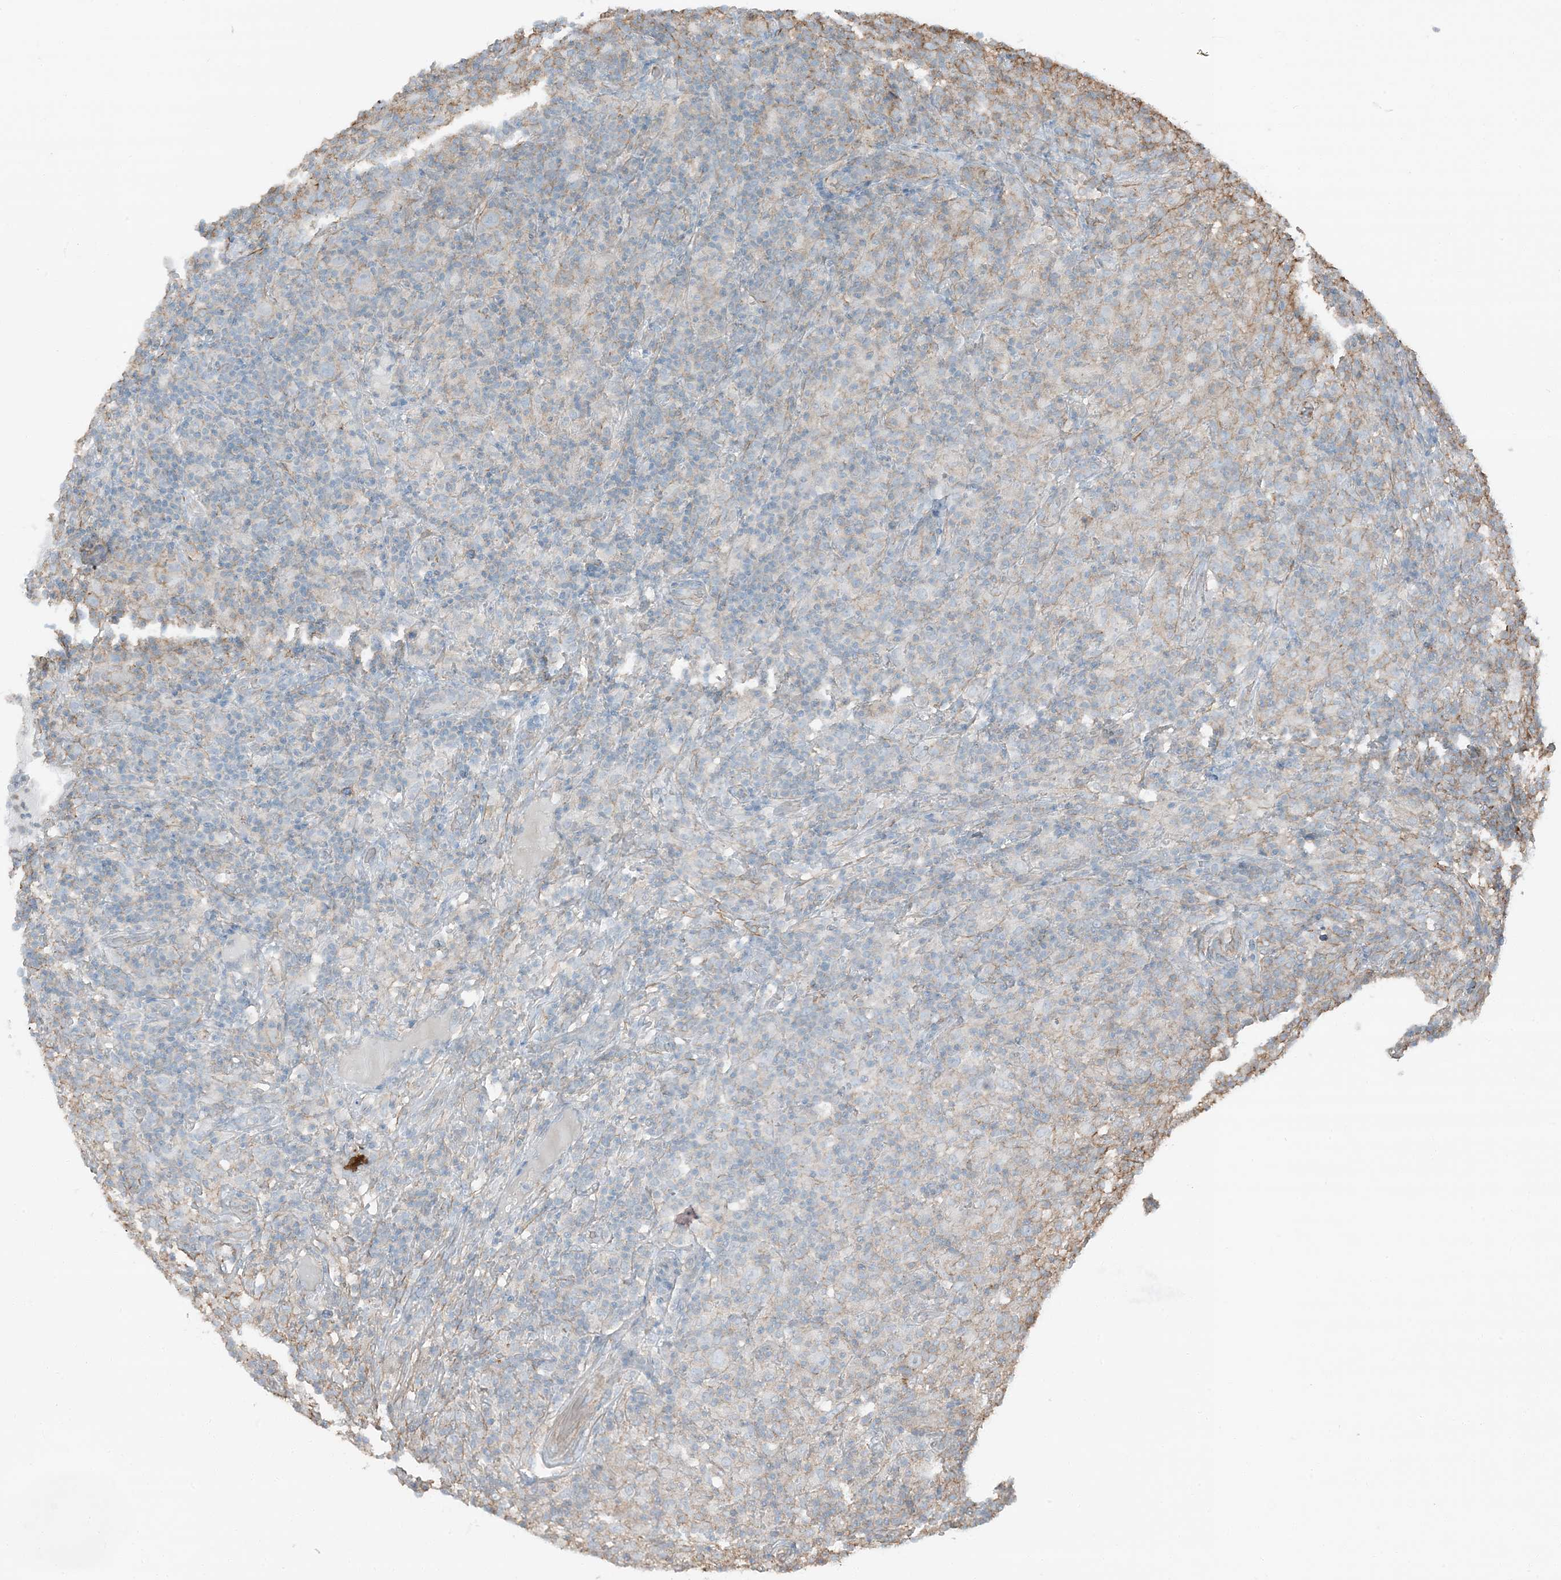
{"staining": {"intensity": "negative", "quantity": "none", "location": "none"}, "tissue": "lymphoma", "cell_type": "Tumor cells", "image_type": "cancer", "snomed": [{"axis": "morphology", "description": "Hodgkin's disease, NOS"}, {"axis": "topography", "description": "Lymph node"}], "caption": "A photomicrograph of human Hodgkin's disease is negative for staining in tumor cells.", "gene": "APOBEC3C", "patient": {"sex": "male", "age": 70}}